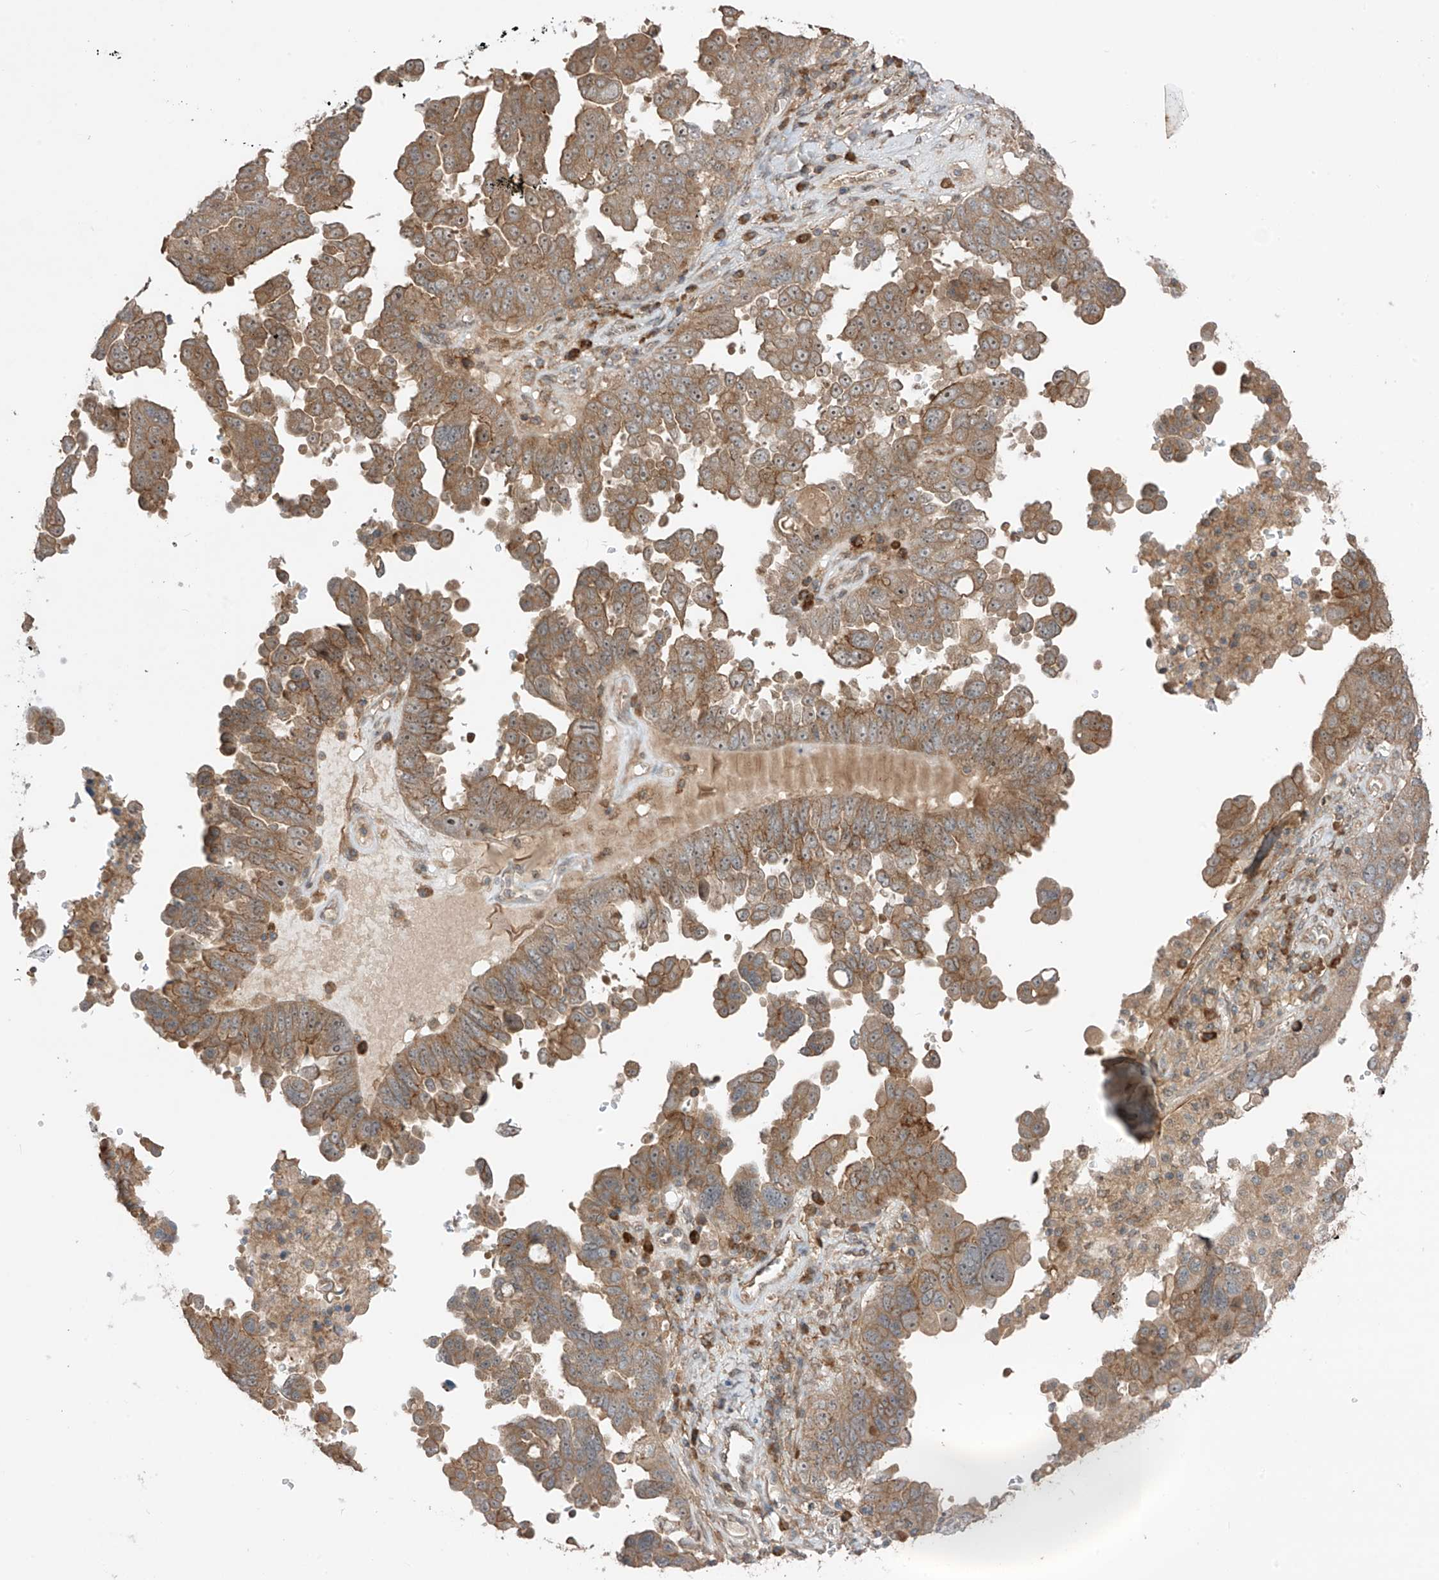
{"staining": {"intensity": "moderate", "quantity": ">75%", "location": "cytoplasmic/membranous"}, "tissue": "ovarian cancer", "cell_type": "Tumor cells", "image_type": "cancer", "snomed": [{"axis": "morphology", "description": "Carcinoma, endometroid"}, {"axis": "topography", "description": "Ovary"}], "caption": "Immunohistochemistry (IHC) micrograph of ovarian cancer (endometroid carcinoma) stained for a protein (brown), which displays medium levels of moderate cytoplasmic/membranous positivity in about >75% of tumor cells.", "gene": "LRRC74A", "patient": {"sex": "female", "age": 62}}